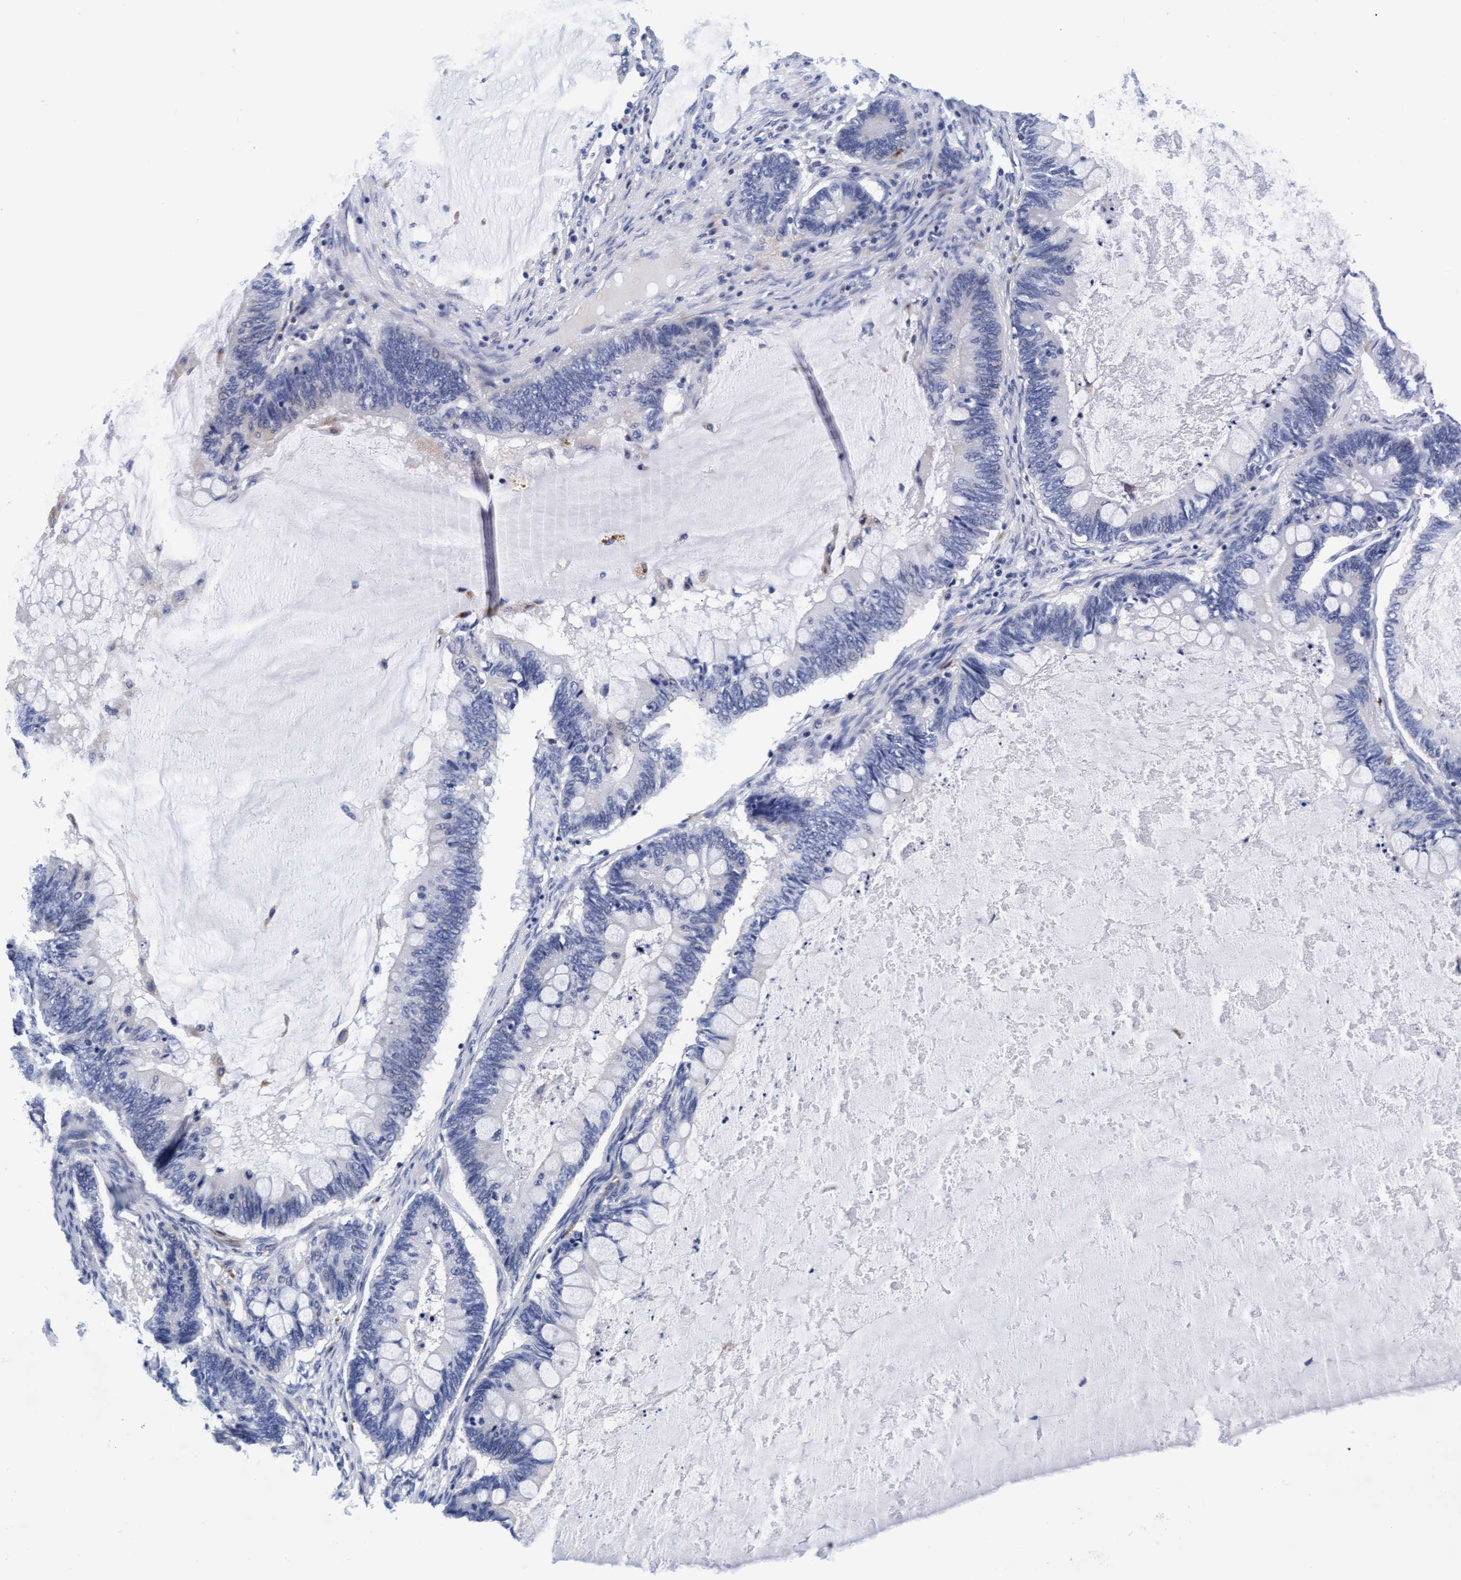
{"staining": {"intensity": "negative", "quantity": "none", "location": "none"}, "tissue": "ovarian cancer", "cell_type": "Tumor cells", "image_type": "cancer", "snomed": [{"axis": "morphology", "description": "Cystadenocarcinoma, mucinous, NOS"}, {"axis": "topography", "description": "Ovary"}], "caption": "DAB immunohistochemical staining of human mucinous cystadenocarcinoma (ovarian) demonstrates no significant staining in tumor cells.", "gene": "ARSG", "patient": {"sex": "female", "age": 61}}